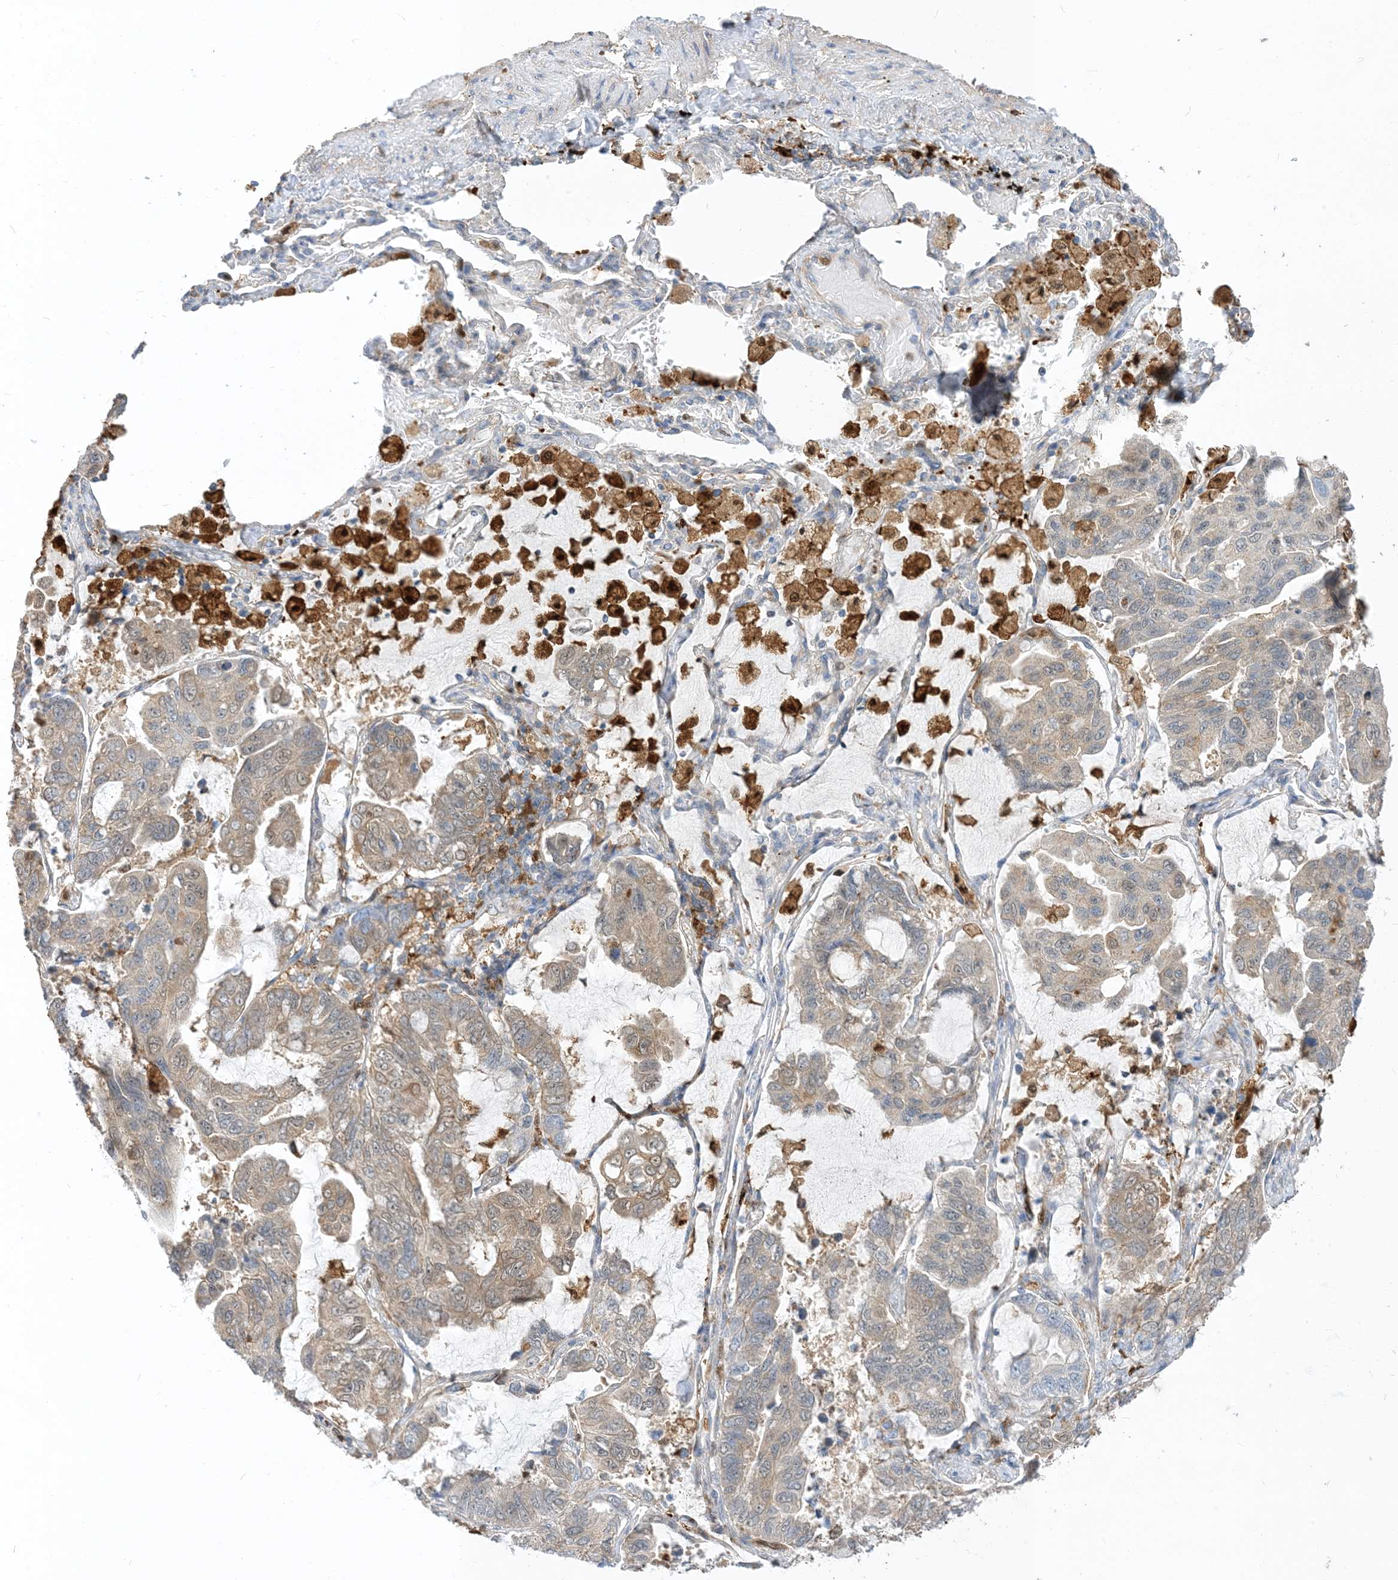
{"staining": {"intensity": "weak", "quantity": "25%-75%", "location": "cytoplasmic/membranous,nuclear"}, "tissue": "lung cancer", "cell_type": "Tumor cells", "image_type": "cancer", "snomed": [{"axis": "morphology", "description": "Adenocarcinoma, NOS"}, {"axis": "topography", "description": "Lung"}], "caption": "Weak cytoplasmic/membranous and nuclear staining is identified in about 25%-75% of tumor cells in adenocarcinoma (lung). (Stains: DAB (3,3'-diaminobenzidine) in brown, nuclei in blue, Microscopy: brightfield microscopy at high magnification).", "gene": "NAGK", "patient": {"sex": "male", "age": 64}}